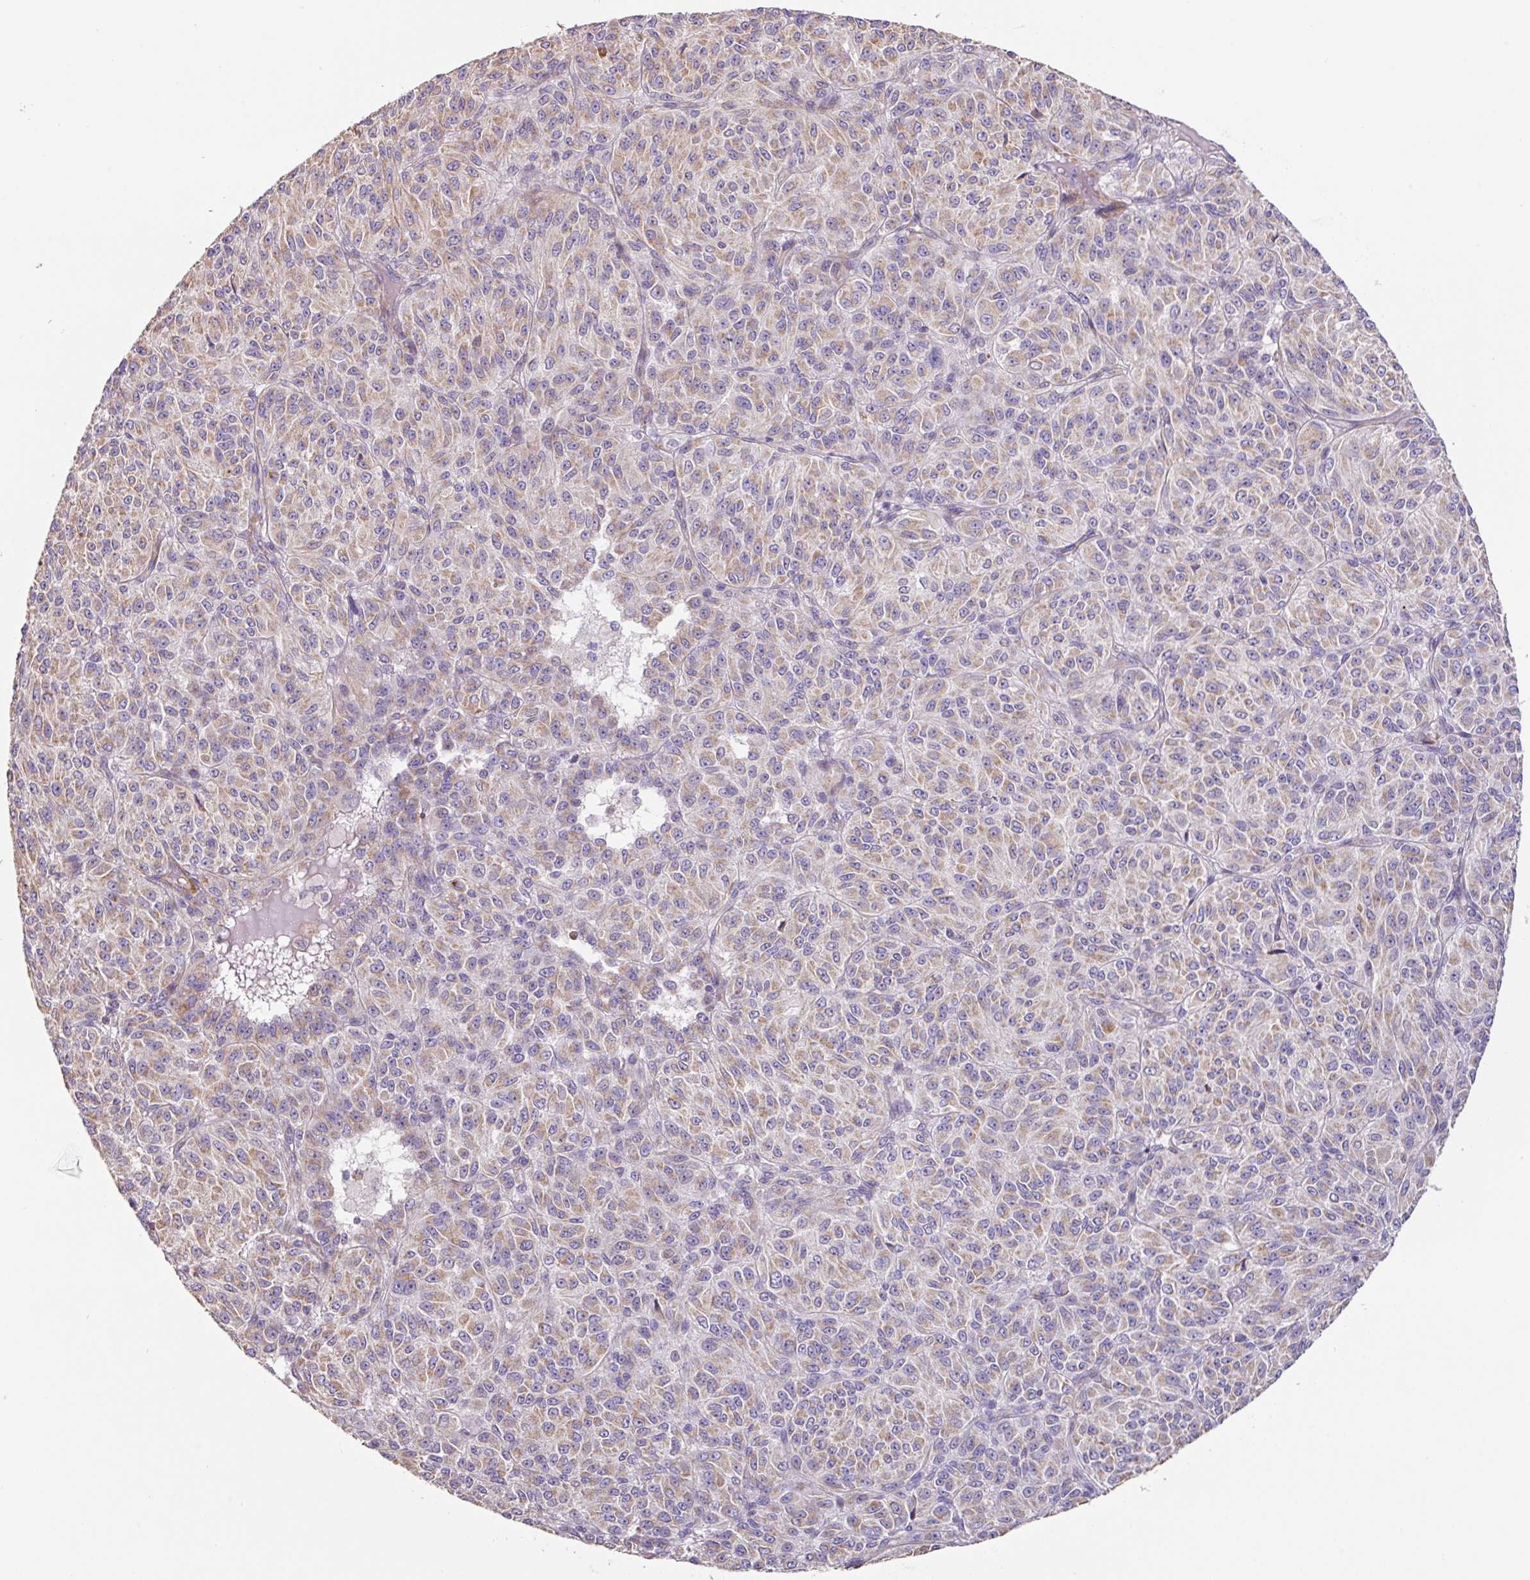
{"staining": {"intensity": "weak", "quantity": ">75%", "location": "cytoplasmic/membranous"}, "tissue": "melanoma", "cell_type": "Tumor cells", "image_type": "cancer", "snomed": [{"axis": "morphology", "description": "Malignant melanoma, Metastatic site"}, {"axis": "topography", "description": "Brain"}], "caption": "DAB immunohistochemical staining of human melanoma reveals weak cytoplasmic/membranous protein positivity in approximately >75% of tumor cells. (brown staining indicates protein expression, while blue staining denotes nuclei).", "gene": "MRRF", "patient": {"sex": "female", "age": 56}}